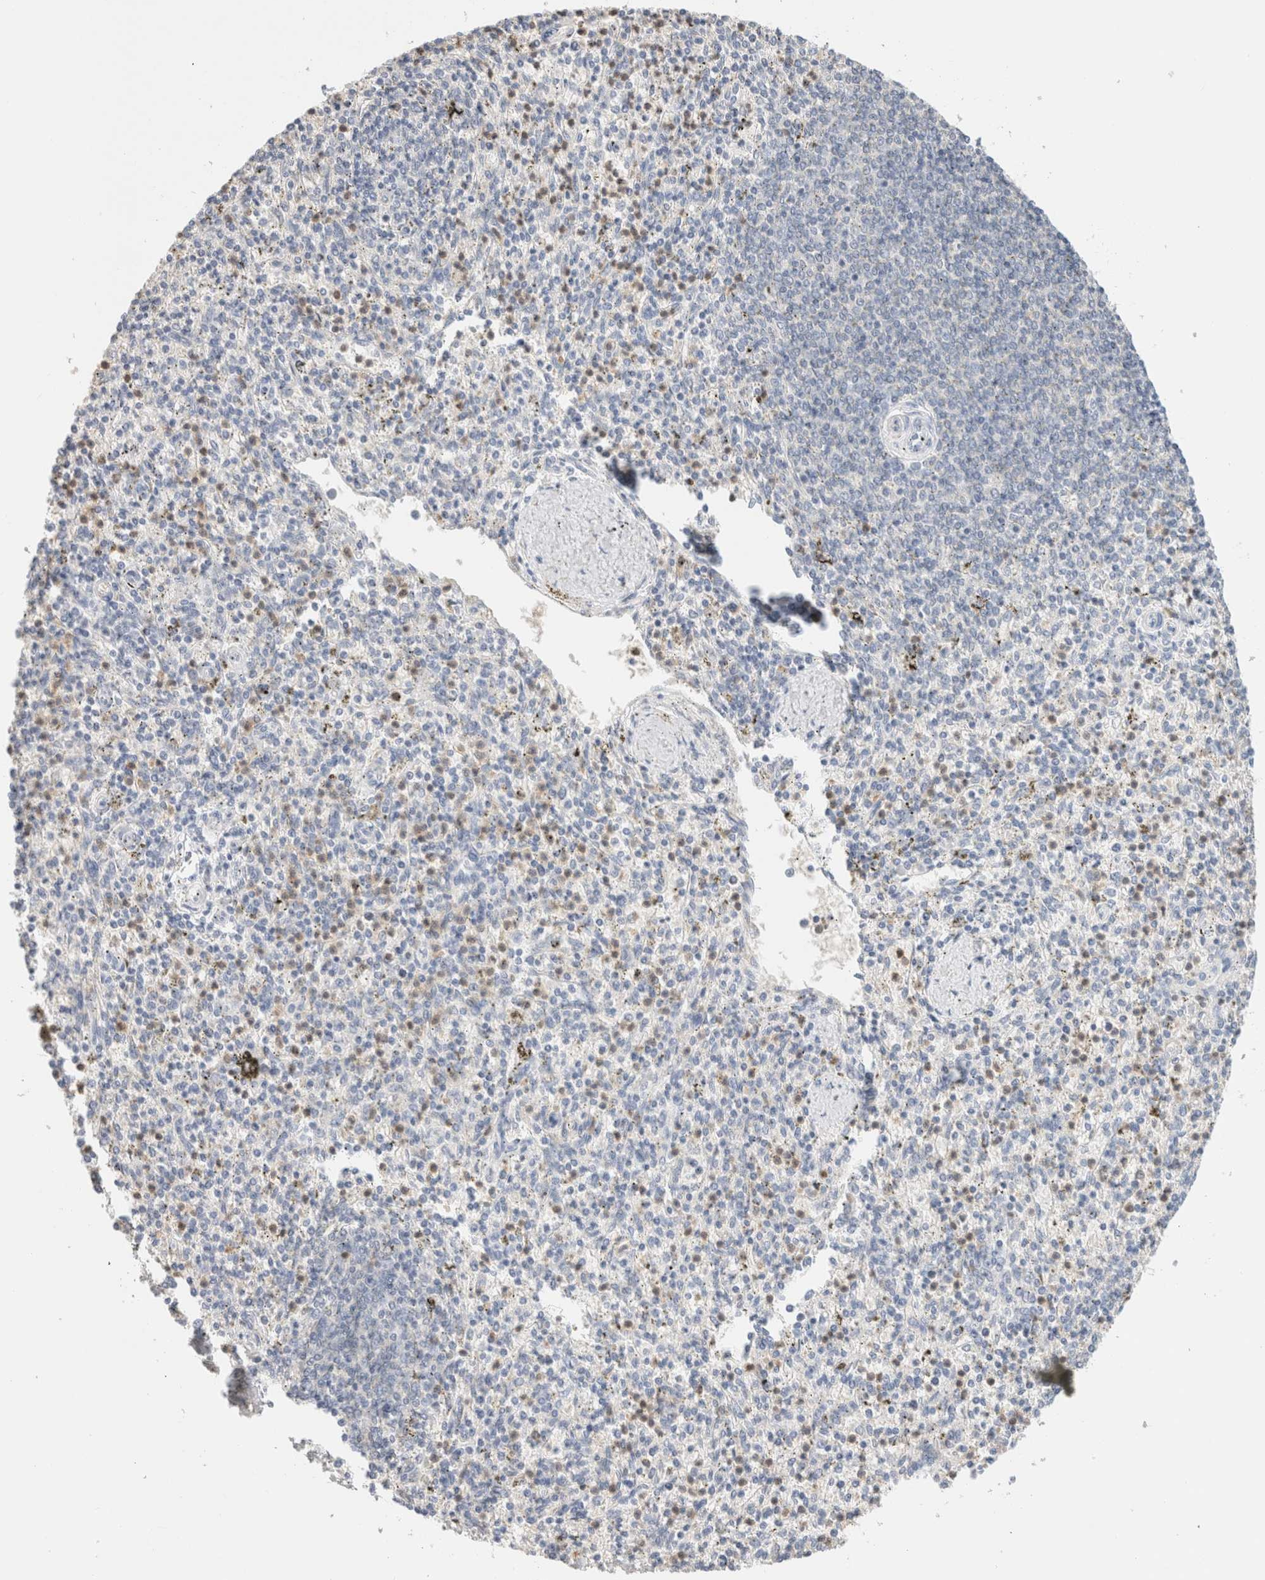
{"staining": {"intensity": "weak", "quantity": "<25%", "location": "cytoplasmic/membranous"}, "tissue": "spleen", "cell_type": "Cells in red pulp", "image_type": "normal", "snomed": [{"axis": "morphology", "description": "Normal tissue, NOS"}, {"axis": "topography", "description": "Spleen"}], "caption": "This is an immunohistochemistry micrograph of normal spleen. There is no expression in cells in red pulp.", "gene": "ARG1", "patient": {"sex": "male", "age": 72}}